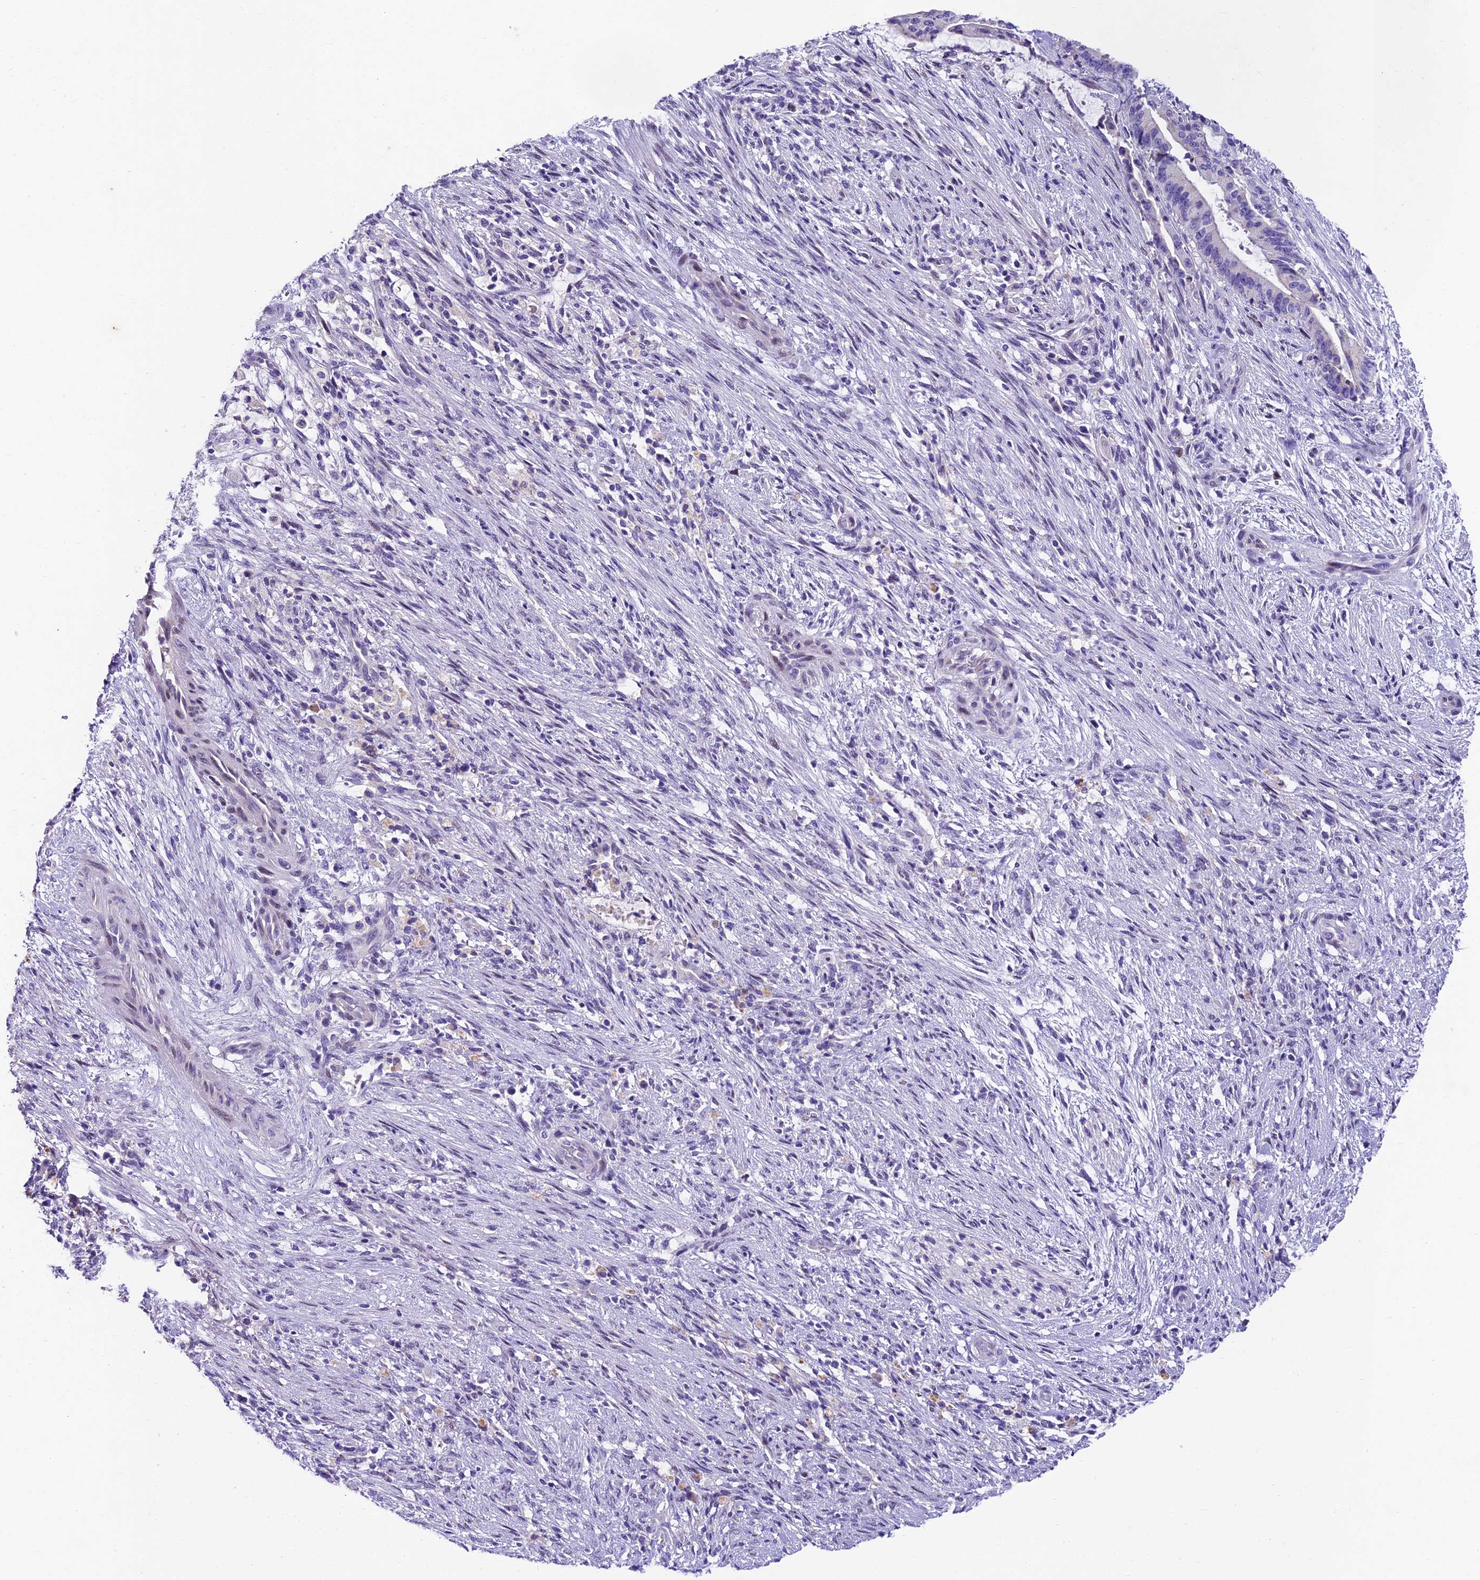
{"staining": {"intensity": "negative", "quantity": "none", "location": "none"}, "tissue": "liver cancer", "cell_type": "Tumor cells", "image_type": "cancer", "snomed": [{"axis": "morphology", "description": "Normal tissue, NOS"}, {"axis": "morphology", "description": "Cholangiocarcinoma"}, {"axis": "topography", "description": "Liver"}, {"axis": "topography", "description": "Peripheral nerve tissue"}], "caption": "High magnification brightfield microscopy of cholangiocarcinoma (liver) stained with DAB (brown) and counterstained with hematoxylin (blue): tumor cells show no significant expression.", "gene": "IFT140", "patient": {"sex": "female", "age": 73}}